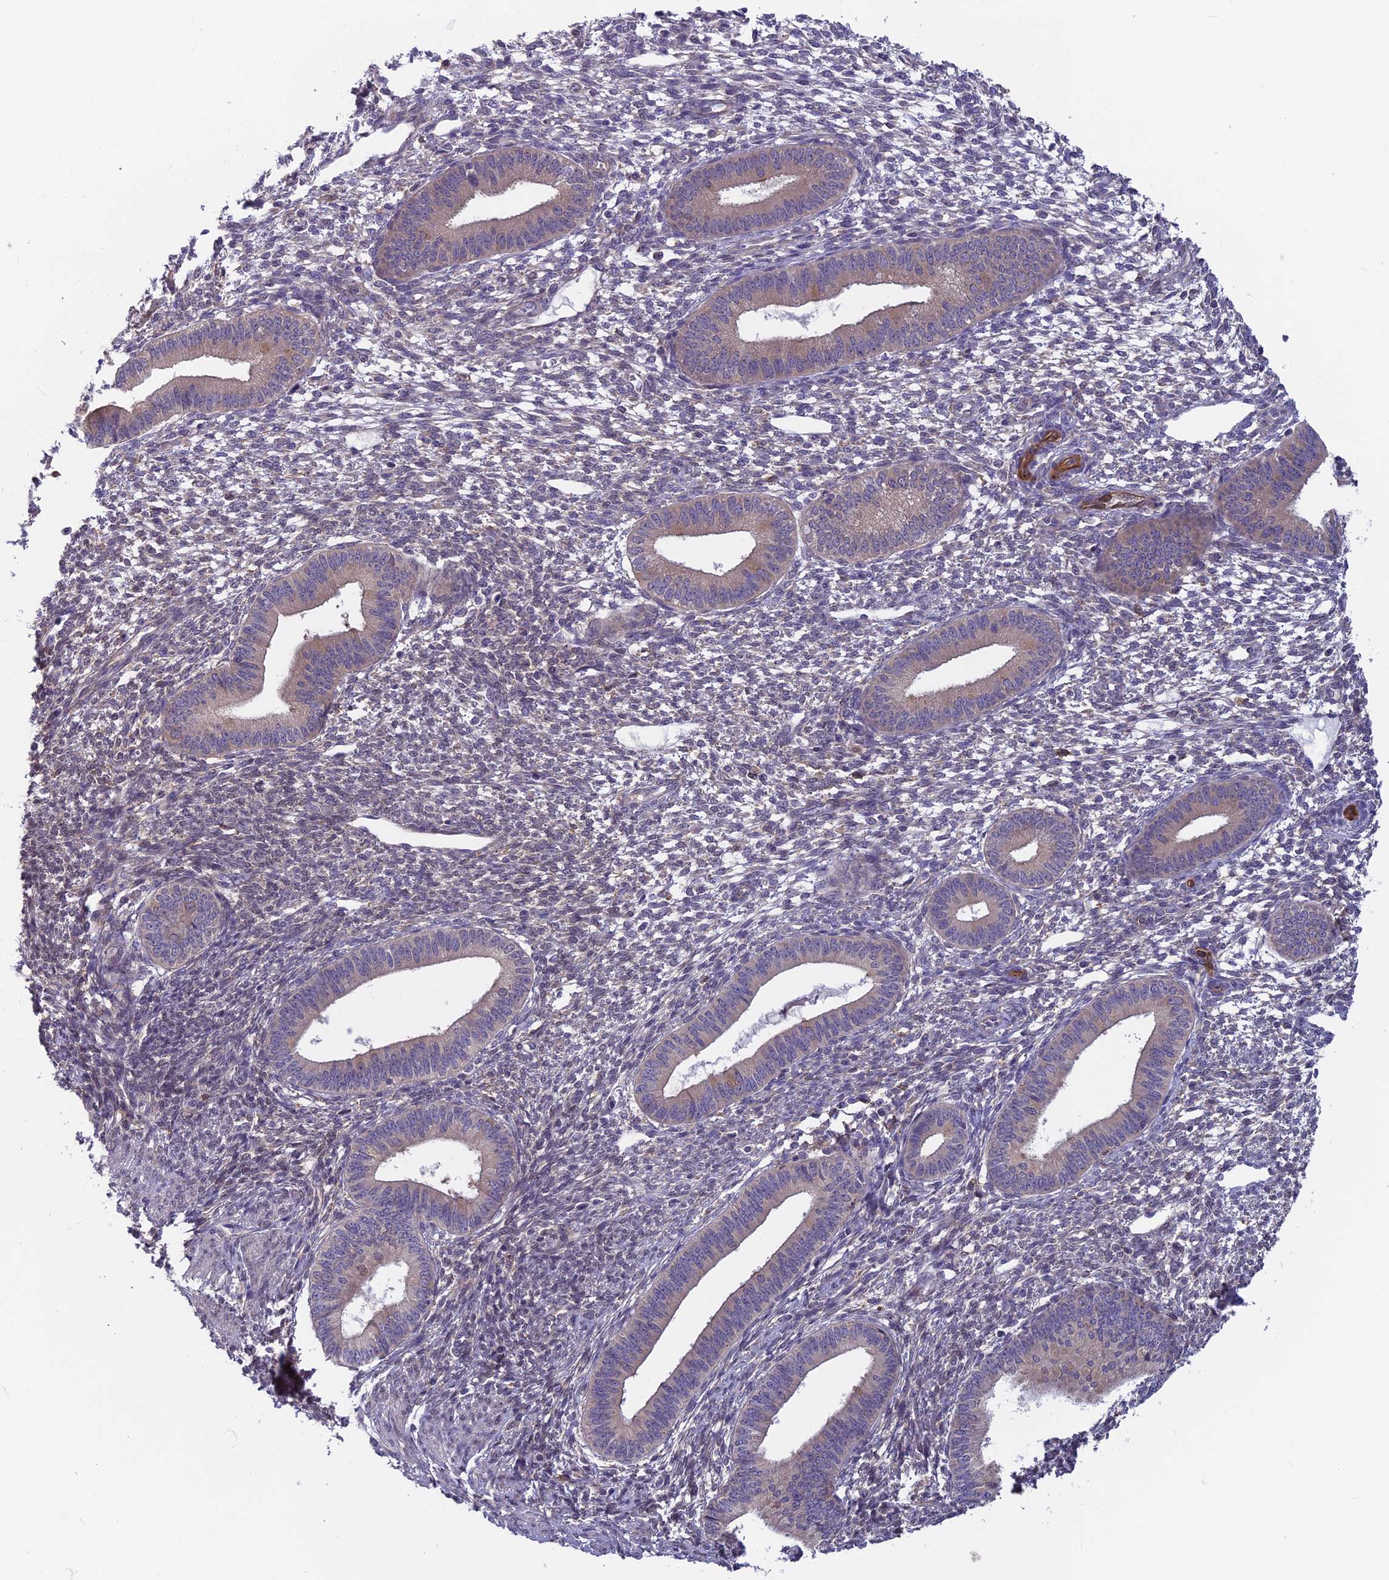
{"staining": {"intensity": "weak", "quantity": "<25%", "location": "cytoplasmic/membranous"}, "tissue": "endometrium", "cell_type": "Cells in endometrial stroma", "image_type": "normal", "snomed": [{"axis": "morphology", "description": "Normal tissue, NOS"}, {"axis": "topography", "description": "Endometrium"}], "caption": "This is an immunohistochemistry (IHC) histopathology image of normal human endometrium. There is no expression in cells in endometrial stroma.", "gene": "MAST2", "patient": {"sex": "female", "age": 46}}